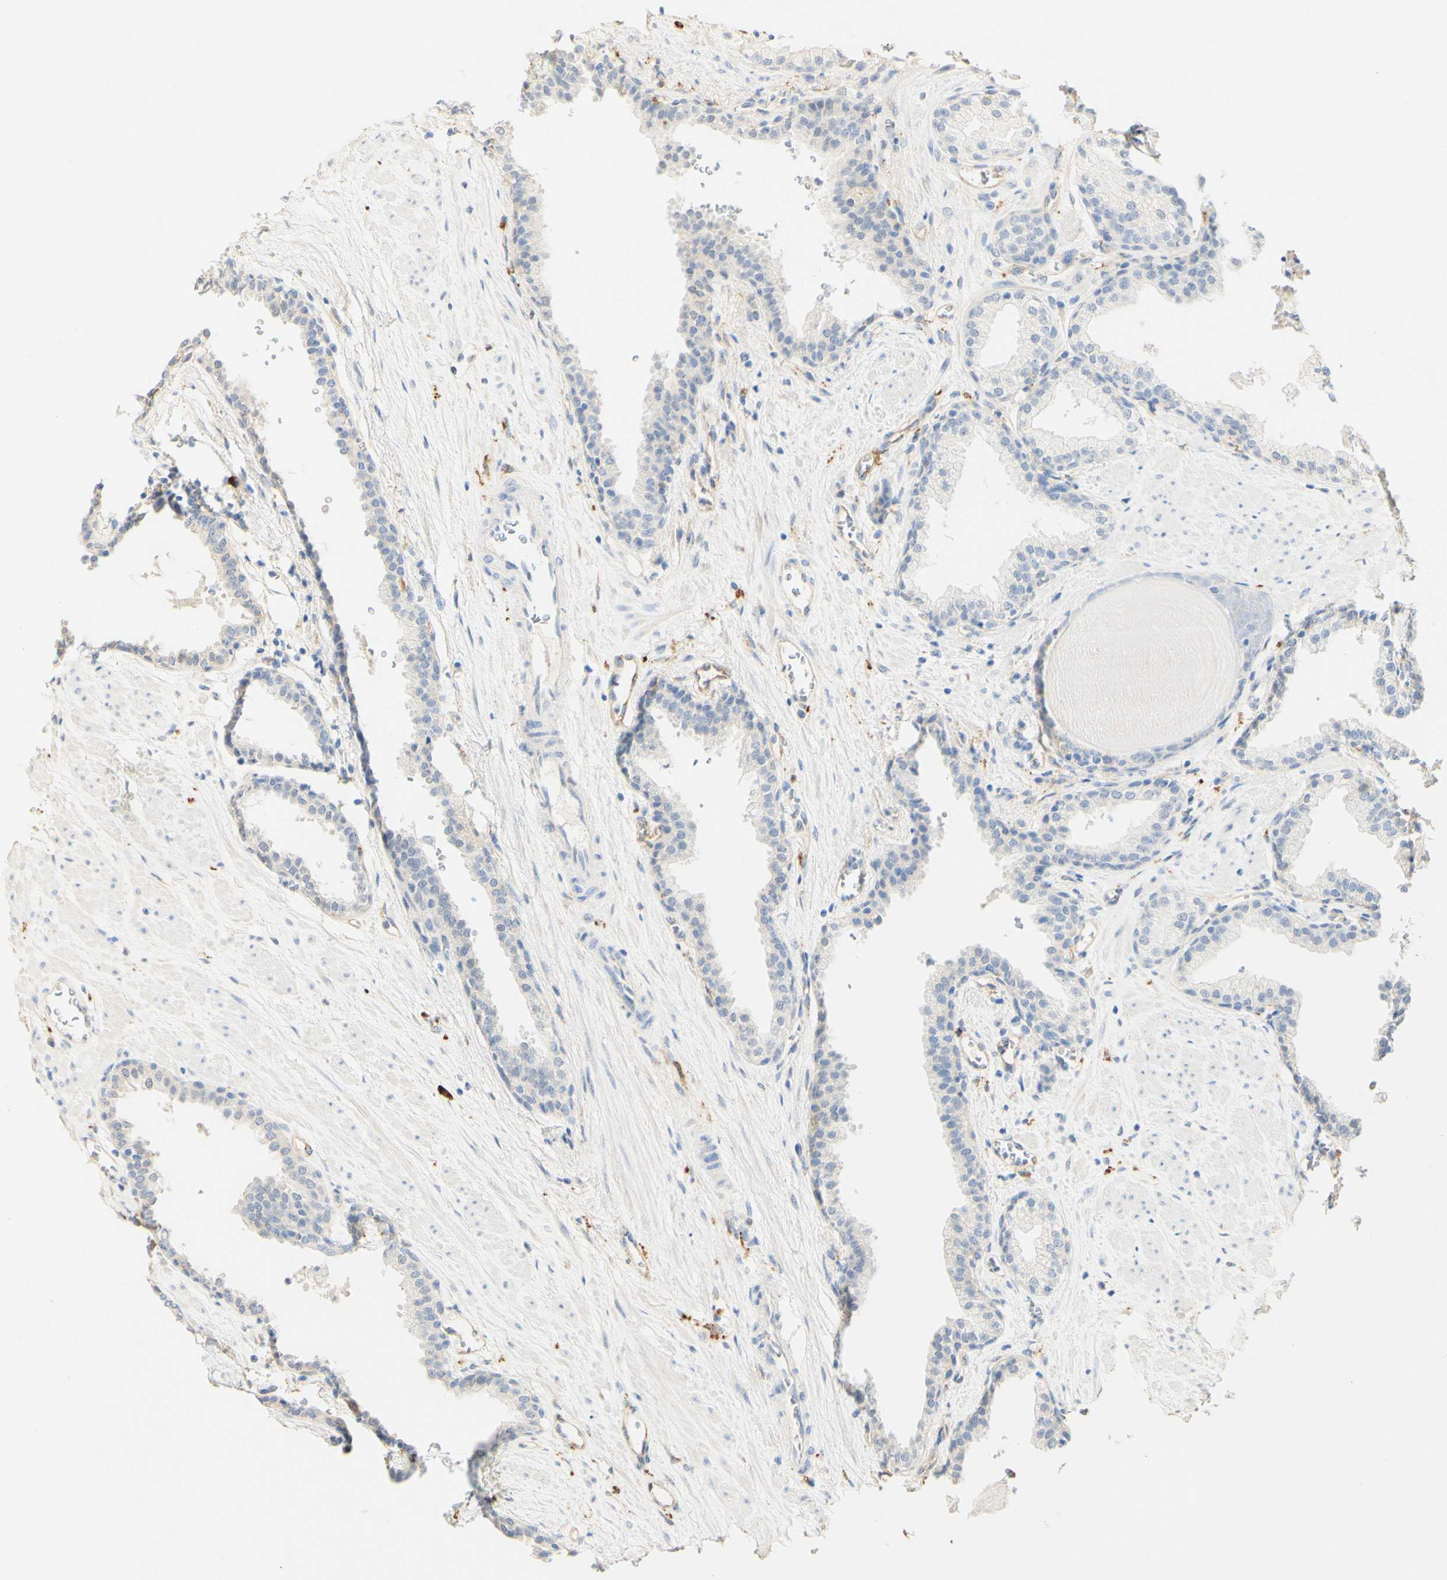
{"staining": {"intensity": "negative", "quantity": "none", "location": "none"}, "tissue": "prostate", "cell_type": "Glandular cells", "image_type": "normal", "snomed": [{"axis": "morphology", "description": "Normal tissue, NOS"}, {"axis": "topography", "description": "Prostate"}], "caption": "This is an immunohistochemistry photomicrograph of normal prostate. There is no staining in glandular cells.", "gene": "FCGRT", "patient": {"sex": "male", "age": 51}}